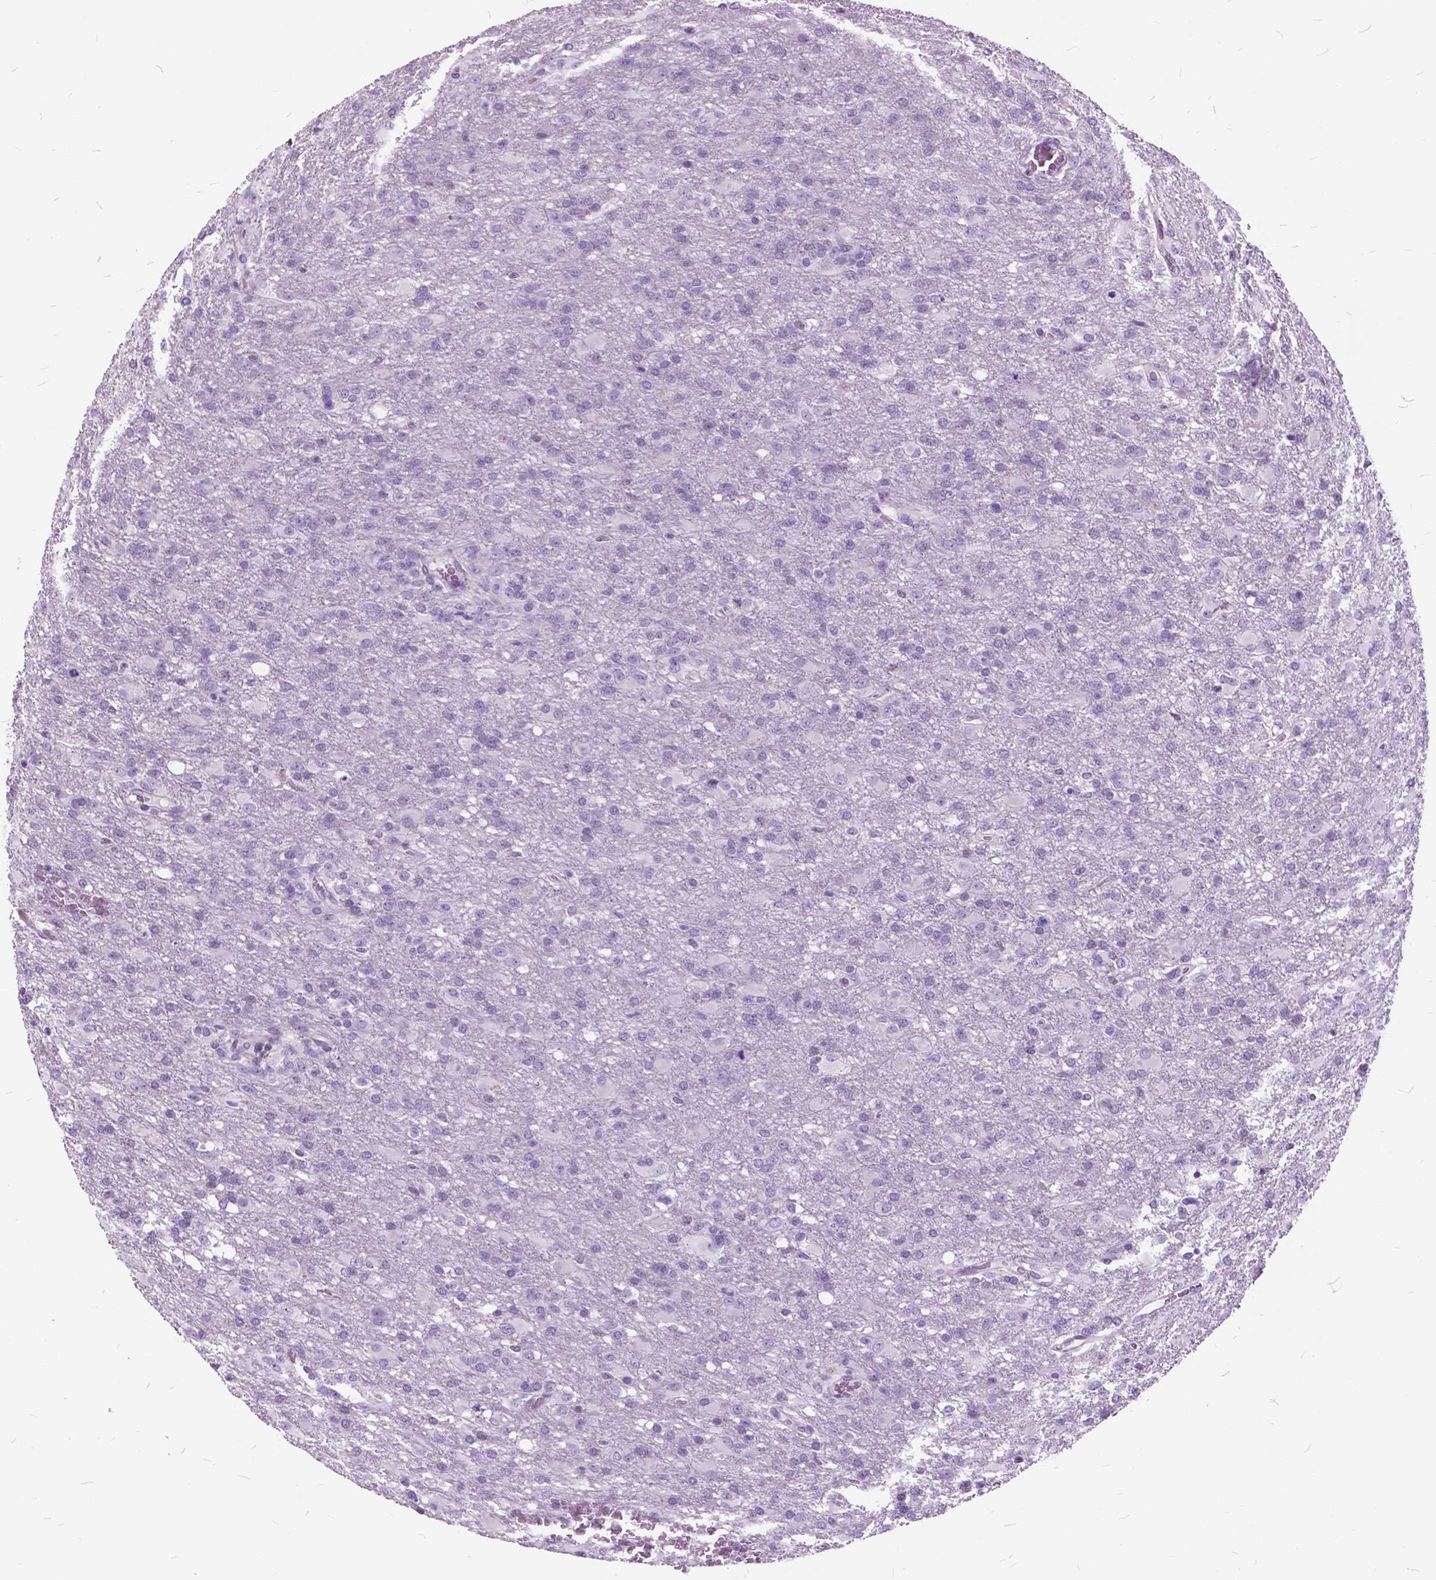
{"staining": {"intensity": "negative", "quantity": "none", "location": "none"}, "tissue": "glioma", "cell_type": "Tumor cells", "image_type": "cancer", "snomed": [{"axis": "morphology", "description": "Glioma, malignant, High grade"}, {"axis": "topography", "description": "Brain"}], "caption": "Human glioma stained for a protein using immunohistochemistry (IHC) demonstrates no positivity in tumor cells.", "gene": "SP140", "patient": {"sex": "male", "age": 68}}